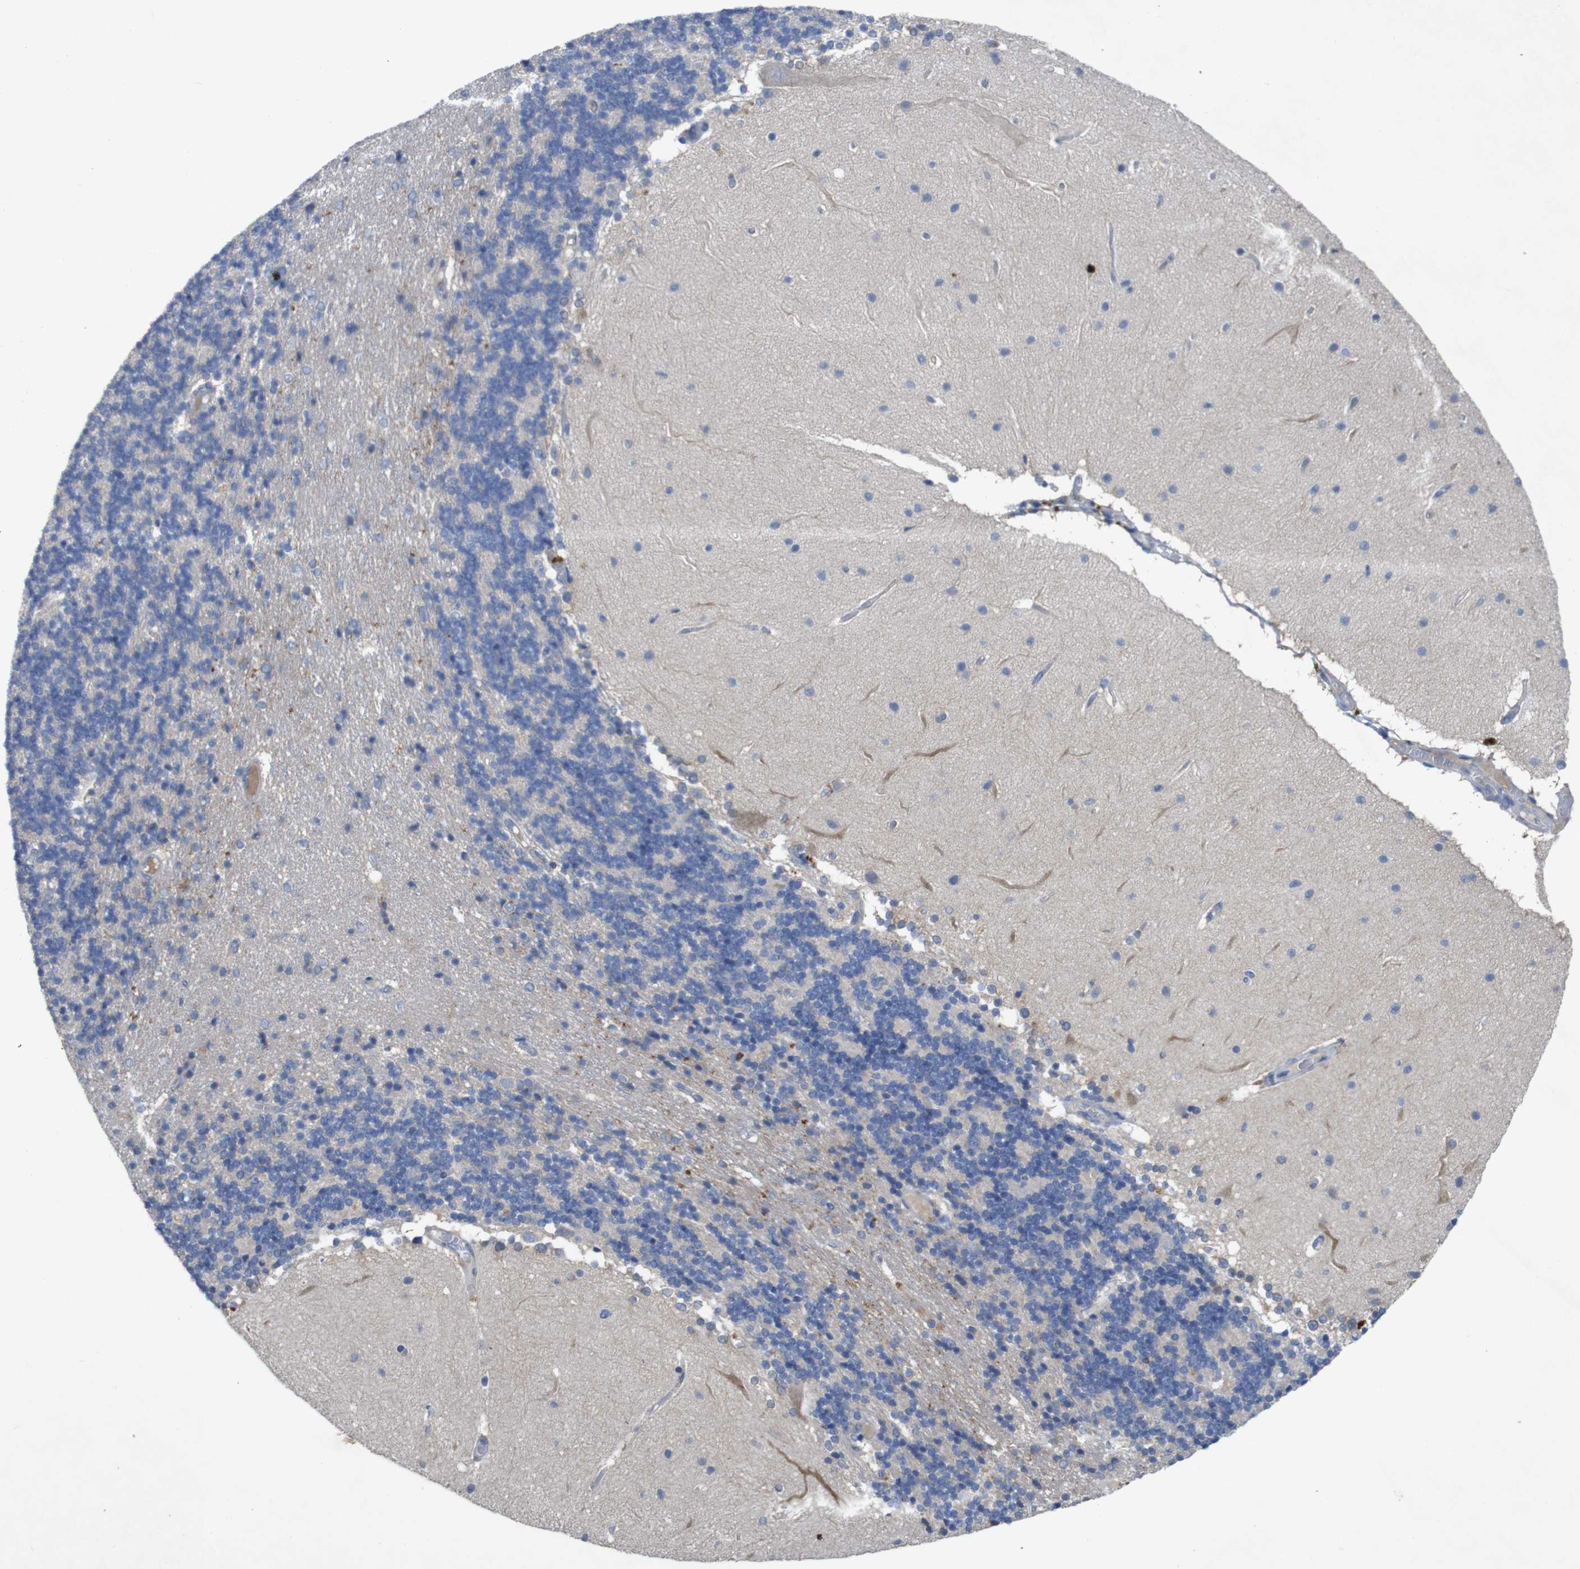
{"staining": {"intensity": "negative", "quantity": "none", "location": "none"}, "tissue": "cerebellum", "cell_type": "Cells in granular layer", "image_type": "normal", "snomed": [{"axis": "morphology", "description": "Normal tissue, NOS"}, {"axis": "topography", "description": "Cerebellum"}], "caption": "Cerebellum was stained to show a protein in brown. There is no significant expression in cells in granular layer. Brightfield microscopy of immunohistochemistry (IHC) stained with DAB (brown) and hematoxylin (blue), captured at high magnification.", "gene": "BCAR3", "patient": {"sex": "female", "age": 54}}